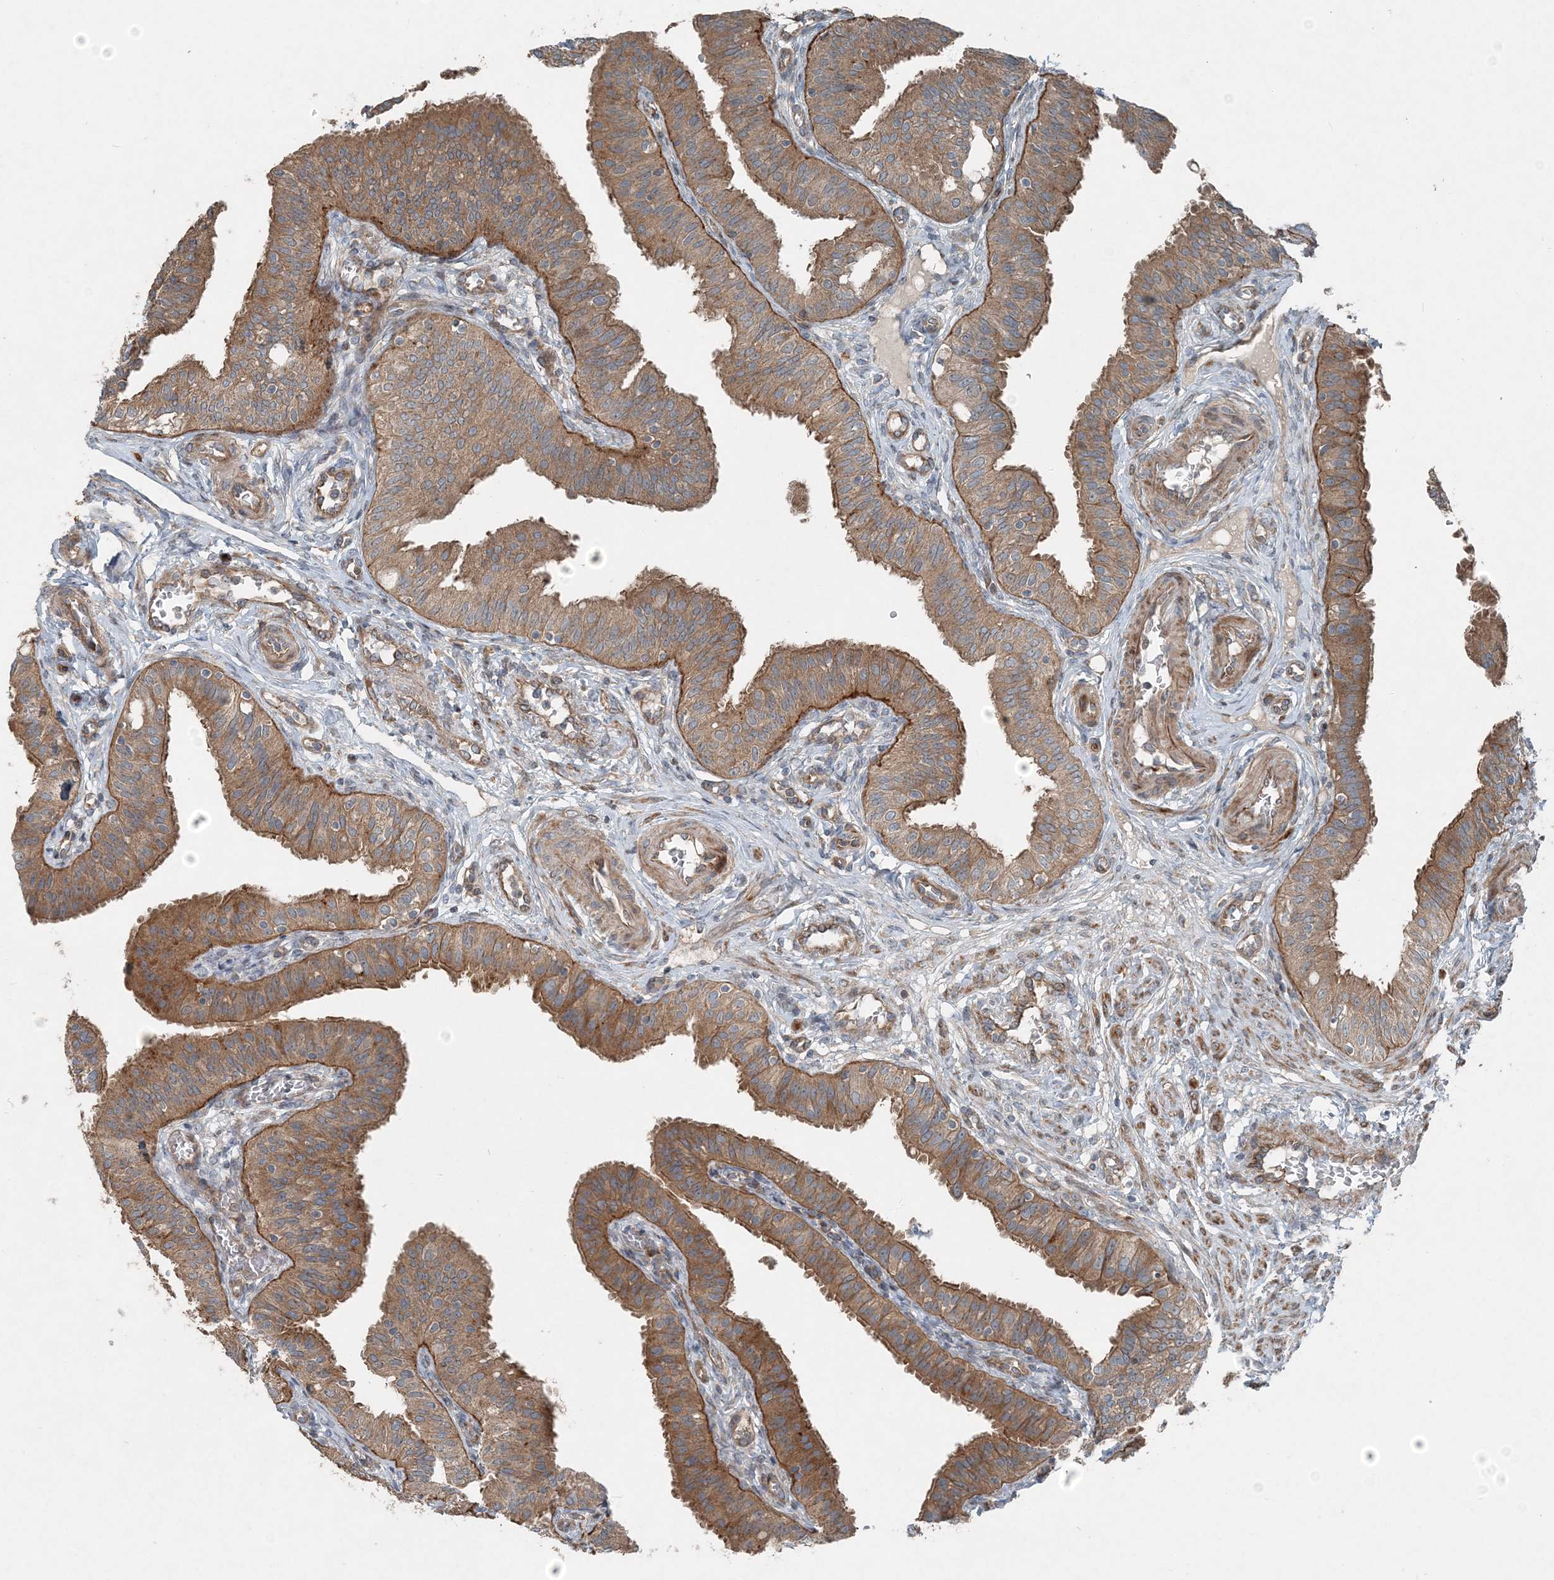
{"staining": {"intensity": "moderate", "quantity": ">75%", "location": "cytoplasmic/membranous"}, "tissue": "fallopian tube", "cell_type": "Glandular cells", "image_type": "normal", "snomed": [{"axis": "morphology", "description": "Normal tissue, NOS"}, {"axis": "topography", "description": "Fallopian tube"}, {"axis": "topography", "description": "Ovary"}], "caption": "Fallopian tube stained with a brown dye exhibits moderate cytoplasmic/membranous positive staining in approximately >75% of glandular cells.", "gene": "INTU", "patient": {"sex": "female", "age": 42}}